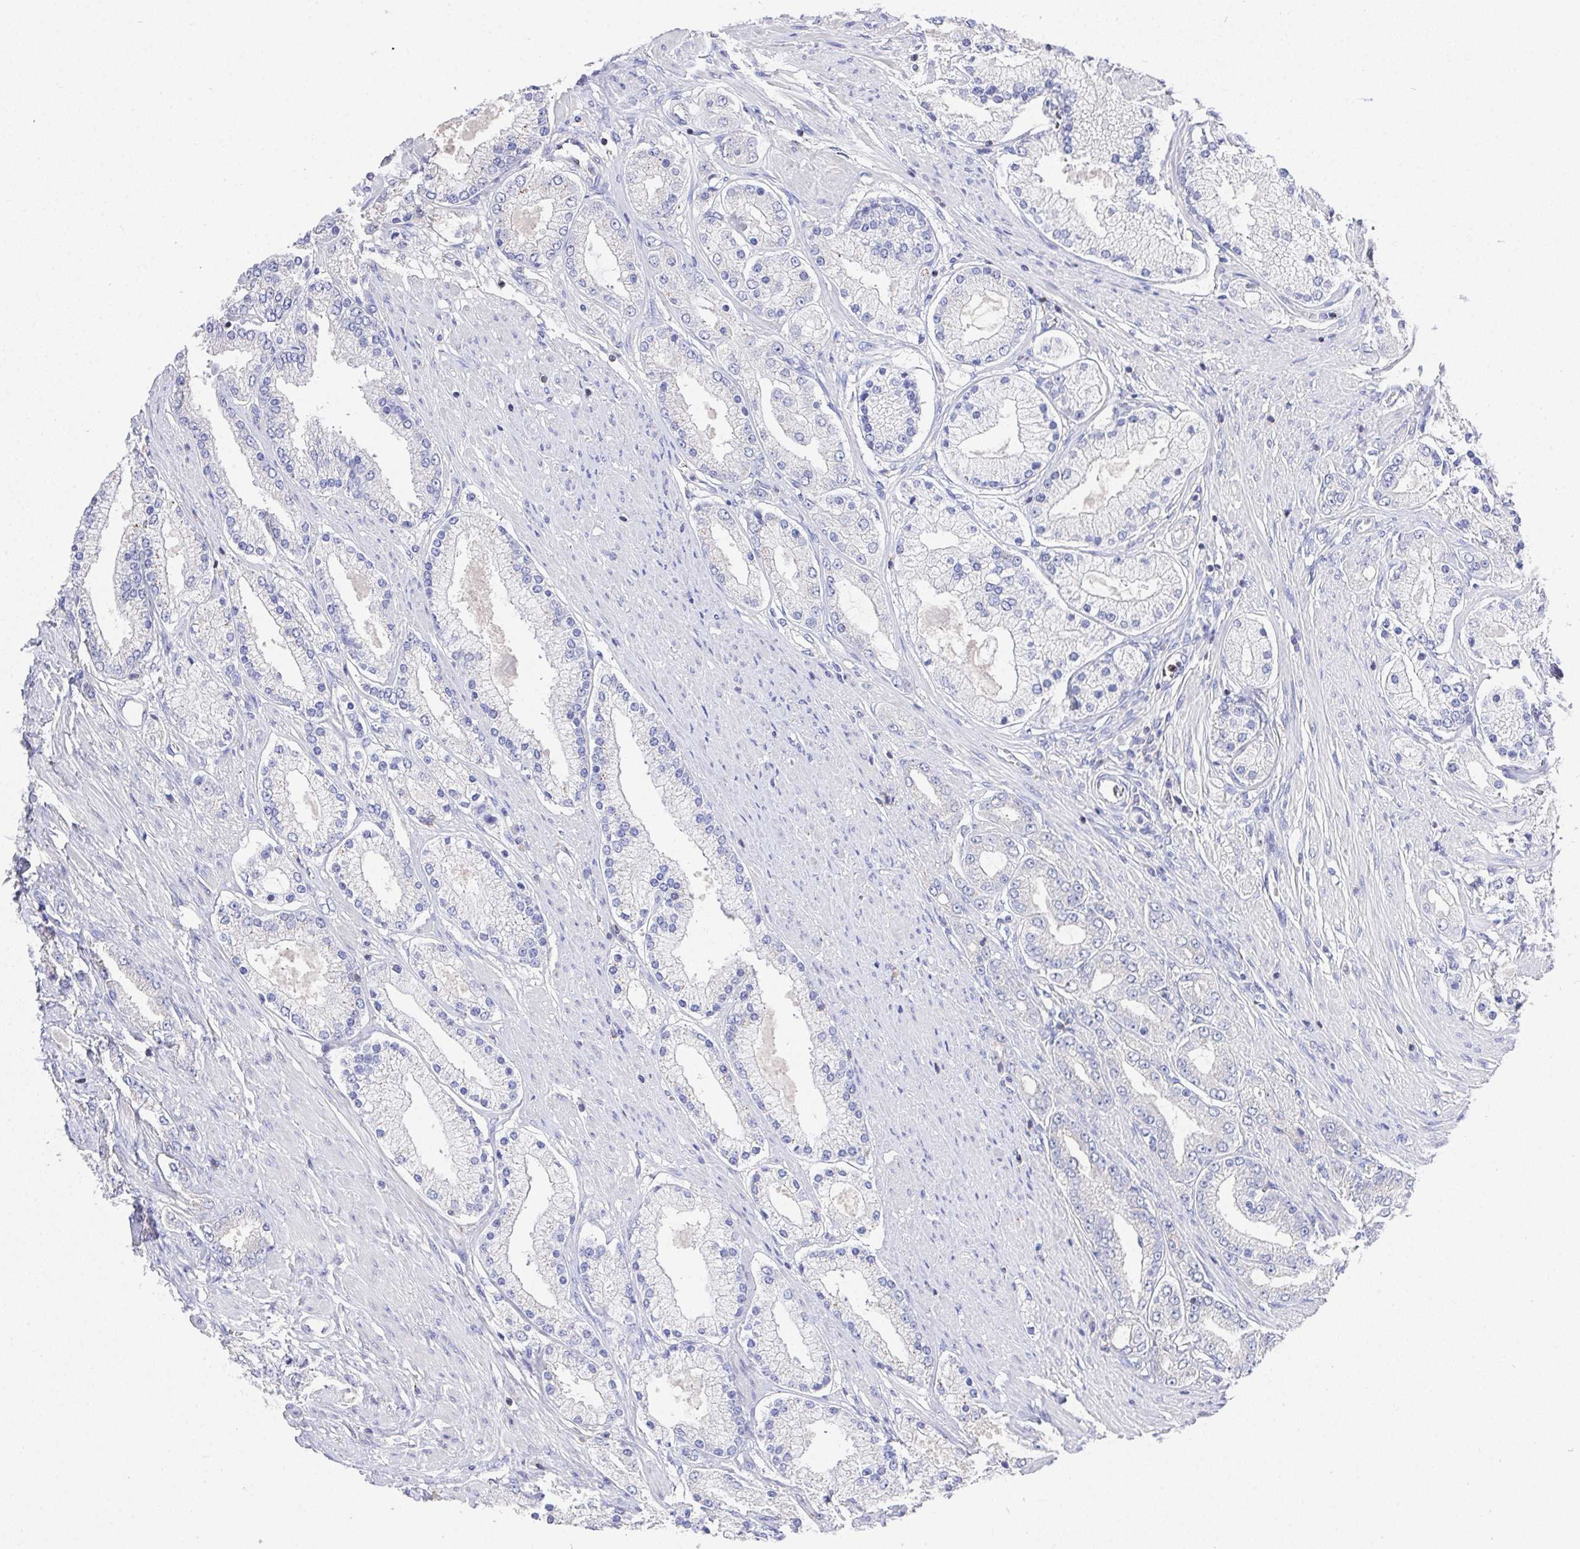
{"staining": {"intensity": "negative", "quantity": "none", "location": "none"}, "tissue": "prostate cancer", "cell_type": "Tumor cells", "image_type": "cancer", "snomed": [{"axis": "morphology", "description": "Adenocarcinoma, High grade"}, {"axis": "topography", "description": "Prostate"}], "caption": "Immunohistochemistry (IHC) of human prostate adenocarcinoma (high-grade) demonstrates no expression in tumor cells.", "gene": "PRG3", "patient": {"sex": "male", "age": 67}}